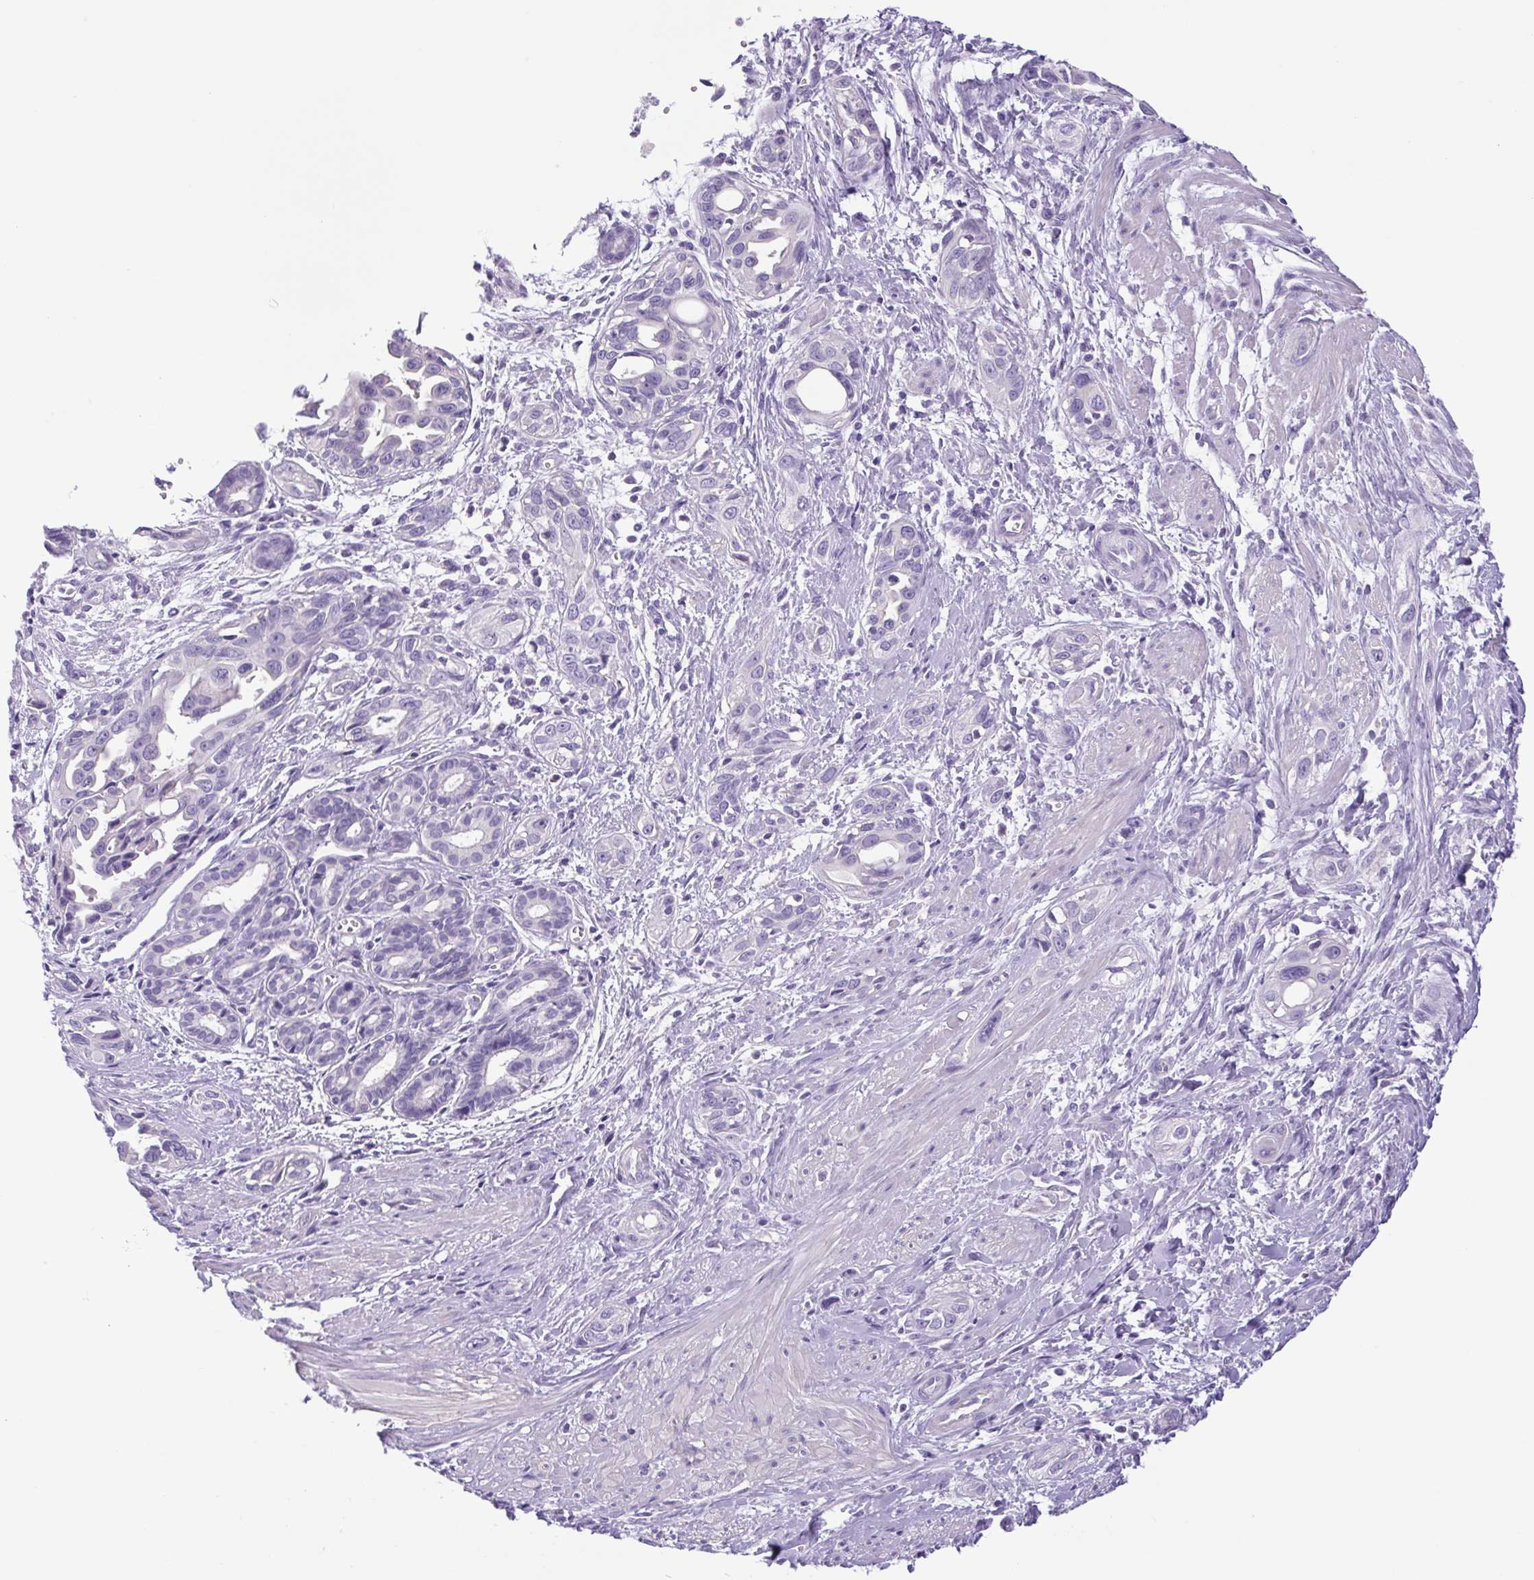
{"staining": {"intensity": "negative", "quantity": "none", "location": "none"}, "tissue": "pancreatic cancer", "cell_type": "Tumor cells", "image_type": "cancer", "snomed": [{"axis": "morphology", "description": "Adenocarcinoma, NOS"}, {"axis": "topography", "description": "Pancreas"}], "caption": "Tumor cells show no significant positivity in pancreatic cancer (adenocarcinoma).", "gene": "CDSN", "patient": {"sex": "female", "age": 55}}